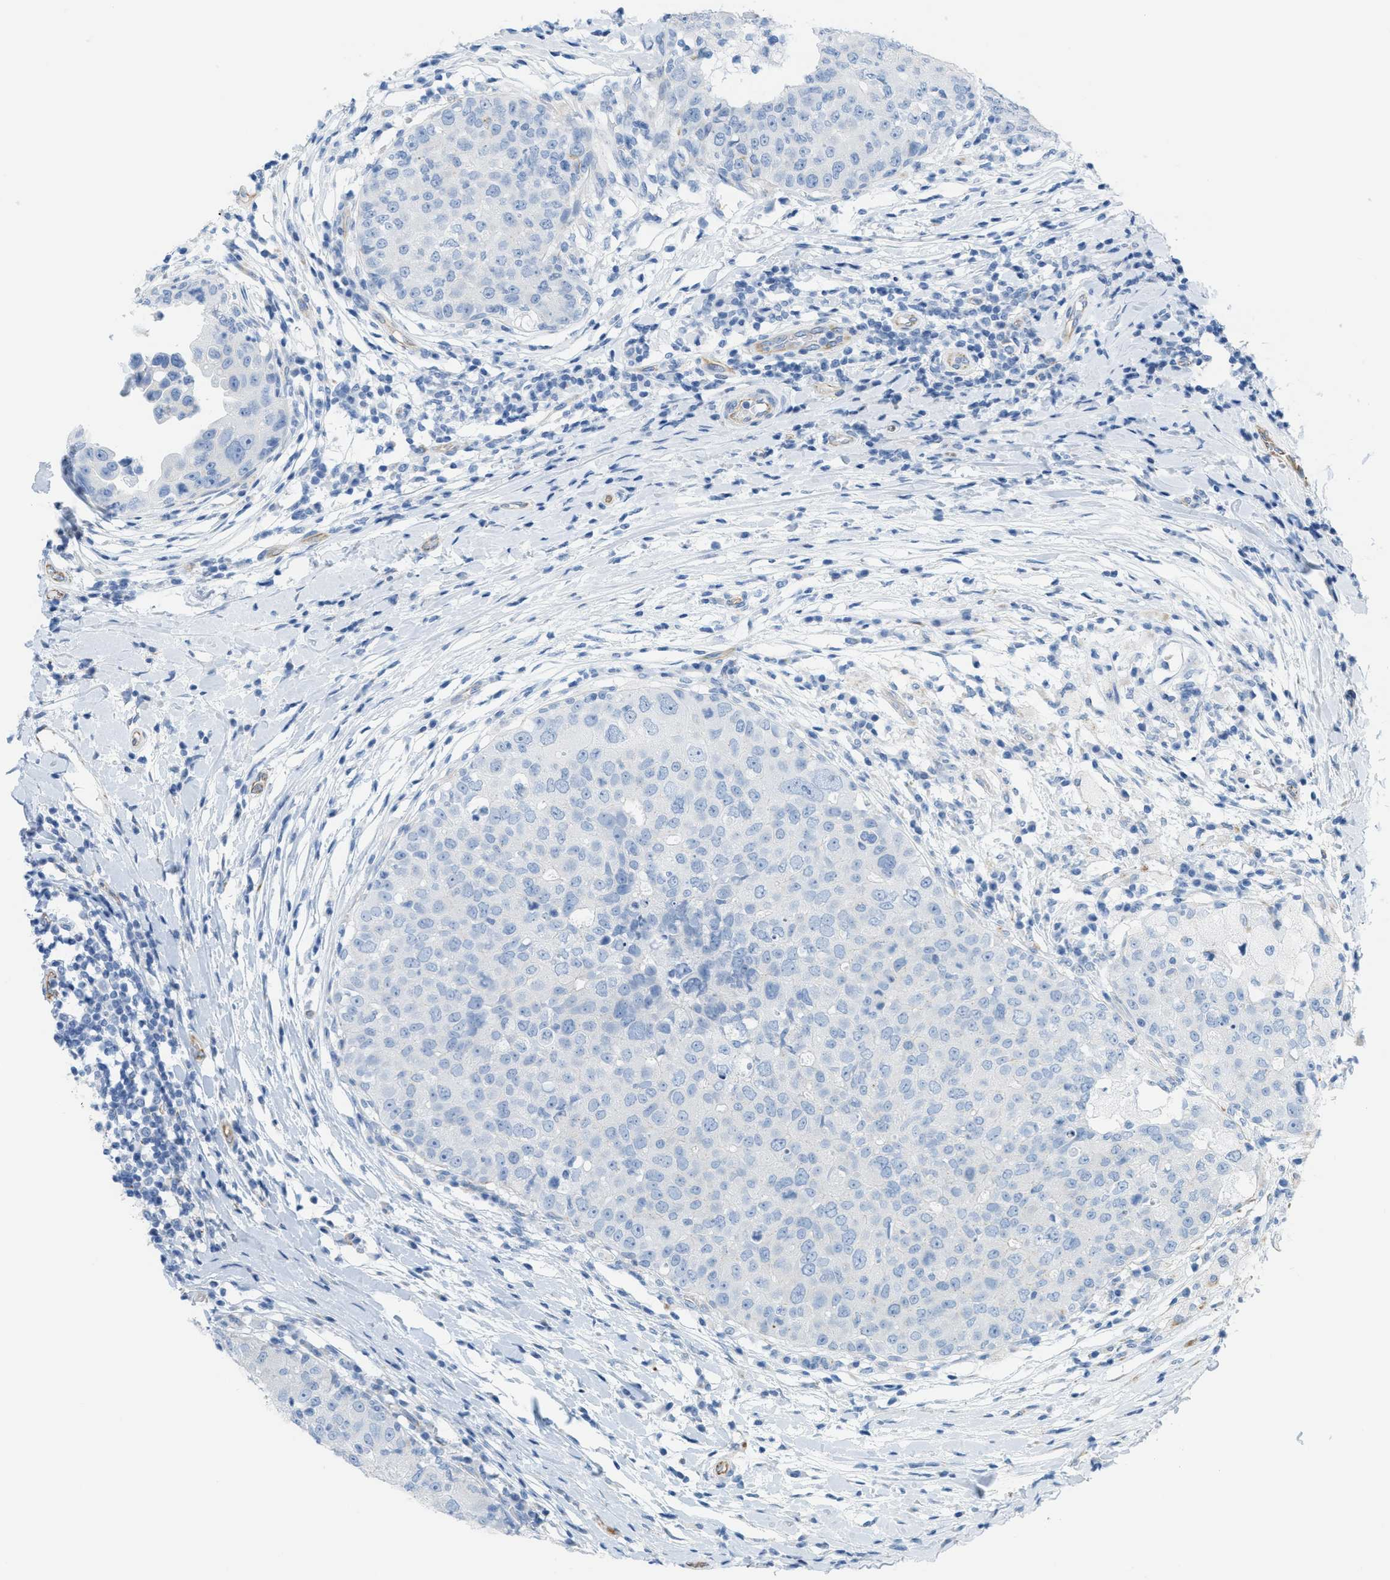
{"staining": {"intensity": "negative", "quantity": "none", "location": "none"}, "tissue": "breast cancer", "cell_type": "Tumor cells", "image_type": "cancer", "snomed": [{"axis": "morphology", "description": "Duct carcinoma"}, {"axis": "topography", "description": "Breast"}], "caption": "Tumor cells show no significant staining in breast invasive ductal carcinoma.", "gene": "SLC12A1", "patient": {"sex": "female", "age": 27}}